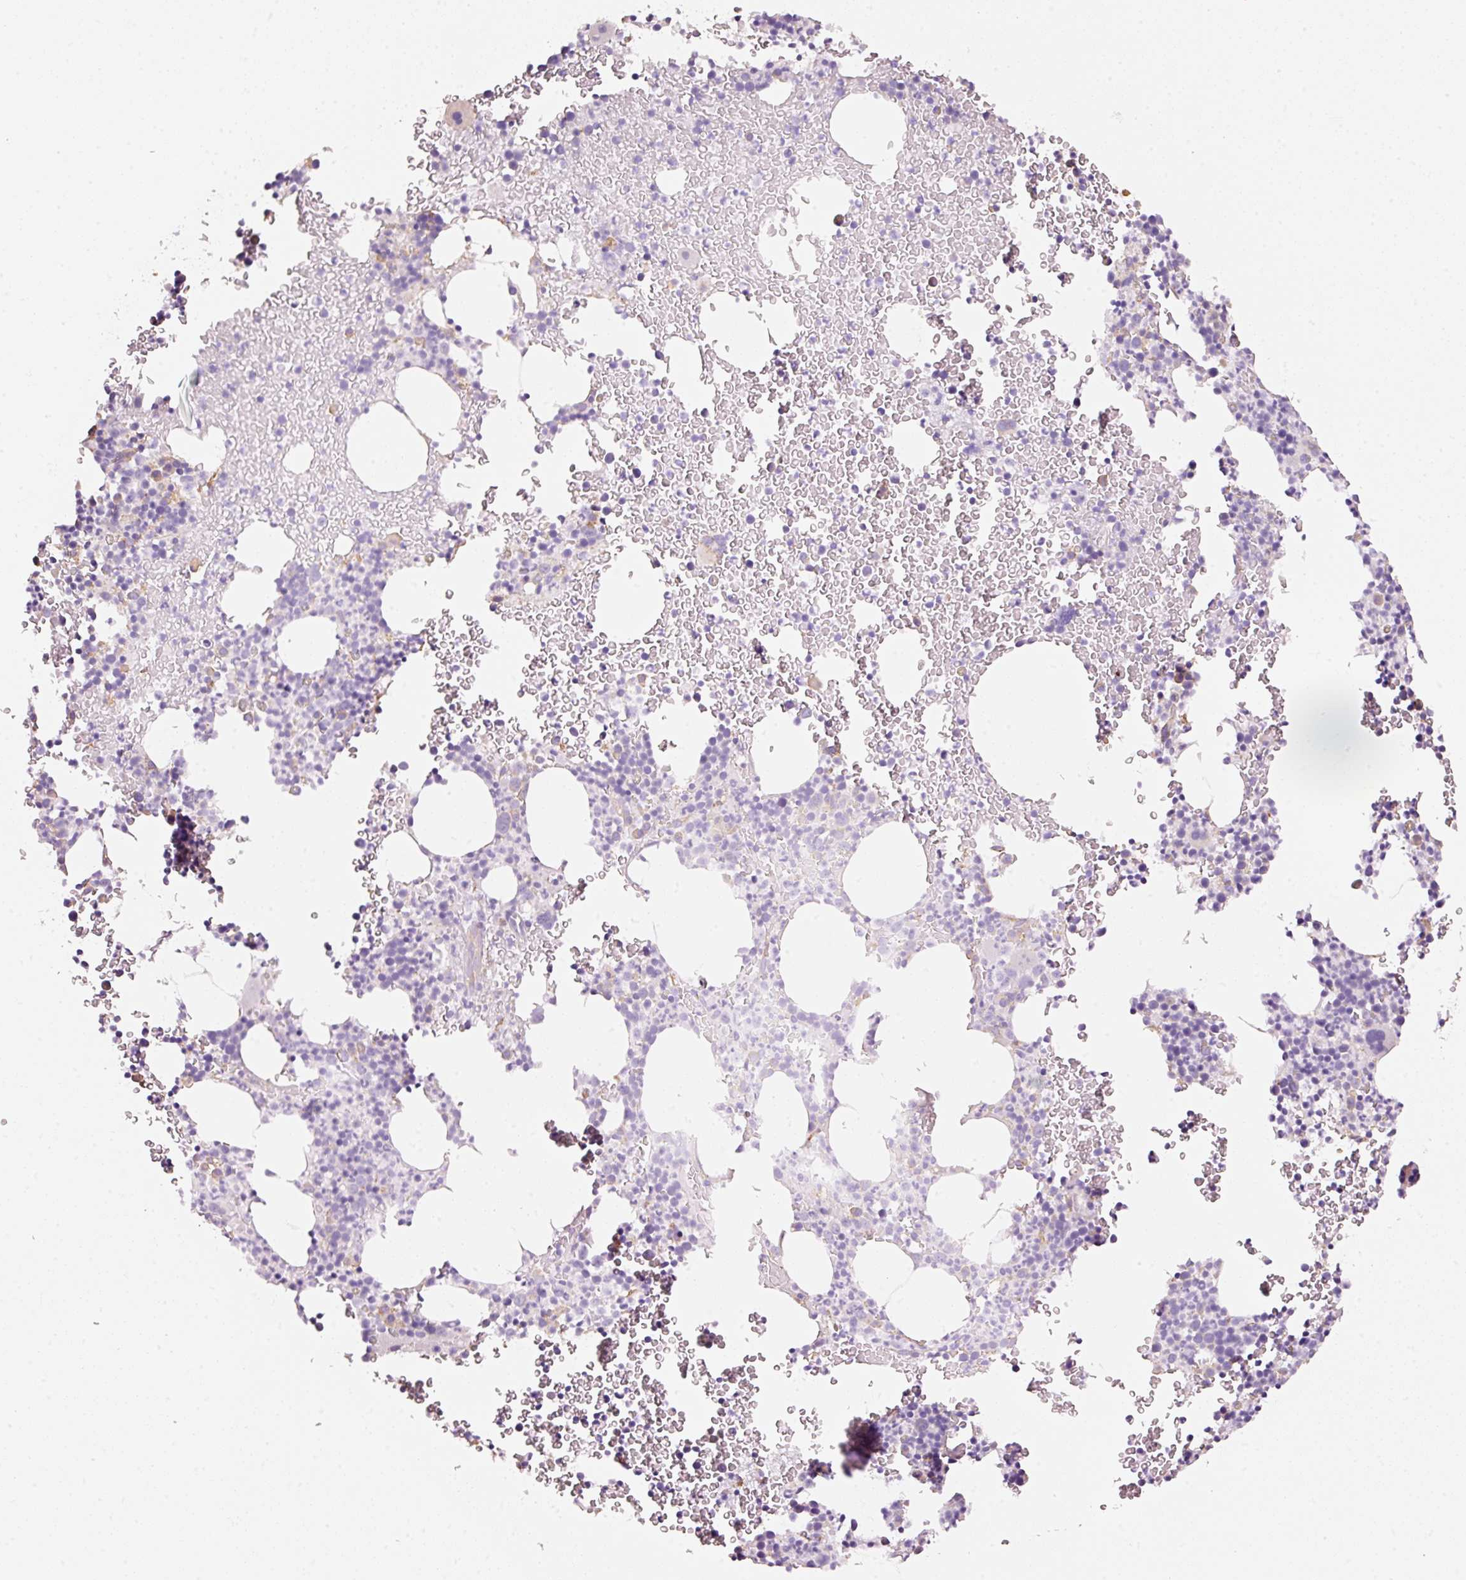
{"staining": {"intensity": "strong", "quantity": "<25%", "location": "cytoplasmic/membranous"}, "tissue": "bone marrow", "cell_type": "Hematopoietic cells", "image_type": "normal", "snomed": [{"axis": "morphology", "description": "Normal tissue, NOS"}, {"axis": "topography", "description": "Bone marrow"}], "caption": "This photomicrograph reveals IHC staining of benign bone marrow, with medium strong cytoplasmic/membranous positivity in approximately <25% of hematopoietic cells.", "gene": "GCG", "patient": {"sex": "male", "age": 61}}